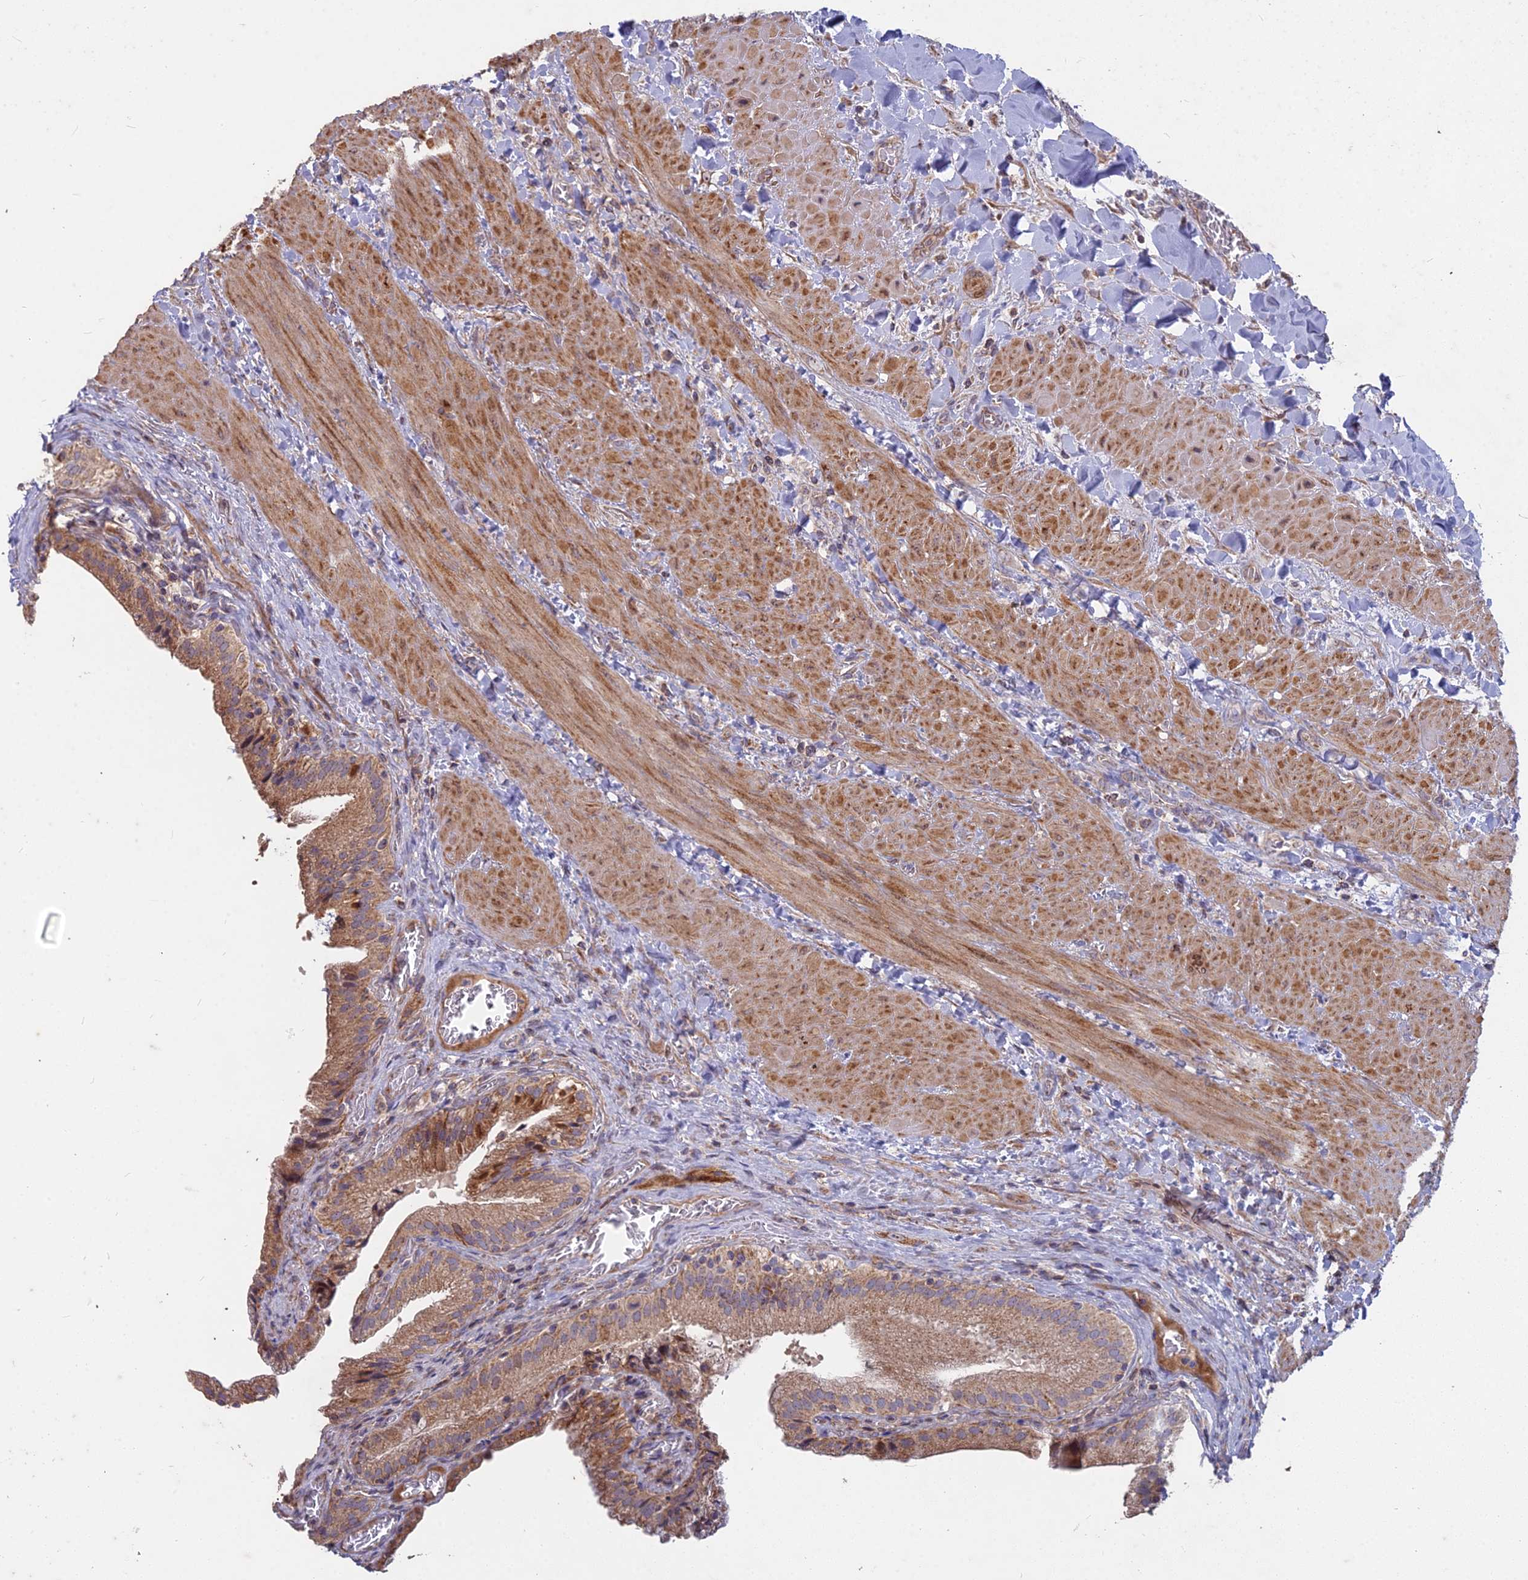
{"staining": {"intensity": "strong", "quantity": ">75%", "location": "cytoplasmic/membranous"}, "tissue": "gallbladder", "cell_type": "Glandular cells", "image_type": "normal", "snomed": [{"axis": "morphology", "description": "Normal tissue, NOS"}, {"axis": "topography", "description": "Gallbladder"}], "caption": "A brown stain highlights strong cytoplasmic/membranous expression of a protein in glandular cells of normal human gallbladder. (DAB (3,3'-diaminobenzidine) = brown stain, brightfield microscopy at high magnification).", "gene": "COX11", "patient": {"sex": "male", "age": 24}}